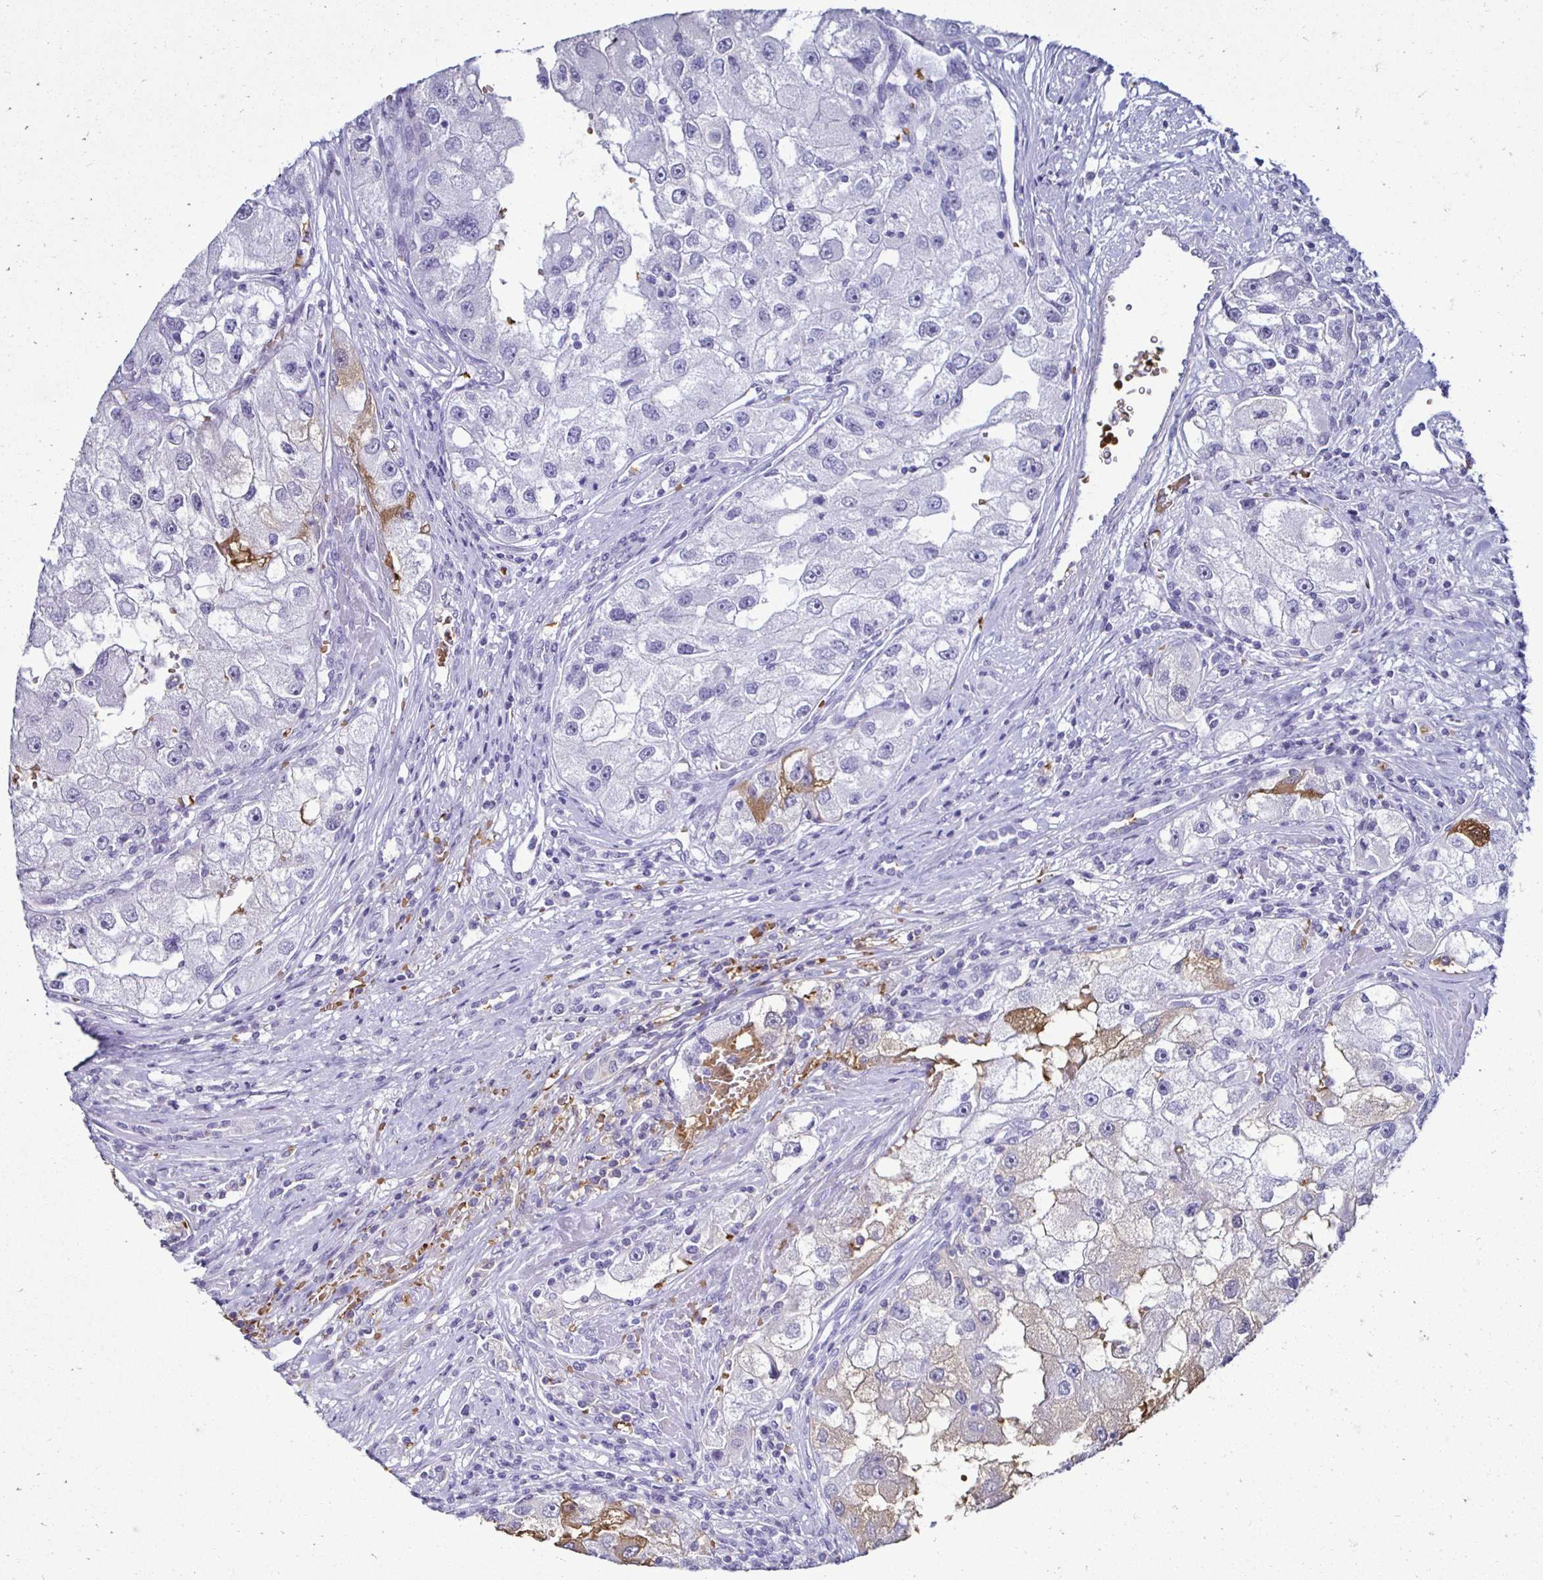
{"staining": {"intensity": "negative", "quantity": "none", "location": "none"}, "tissue": "renal cancer", "cell_type": "Tumor cells", "image_type": "cancer", "snomed": [{"axis": "morphology", "description": "Adenocarcinoma, NOS"}, {"axis": "topography", "description": "Kidney"}], "caption": "A high-resolution photomicrograph shows IHC staining of adenocarcinoma (renal), which shows no significant staining in tumor cells.", "gene": "RHBDL3", "patient": {"sex": "male", "age": 63}}